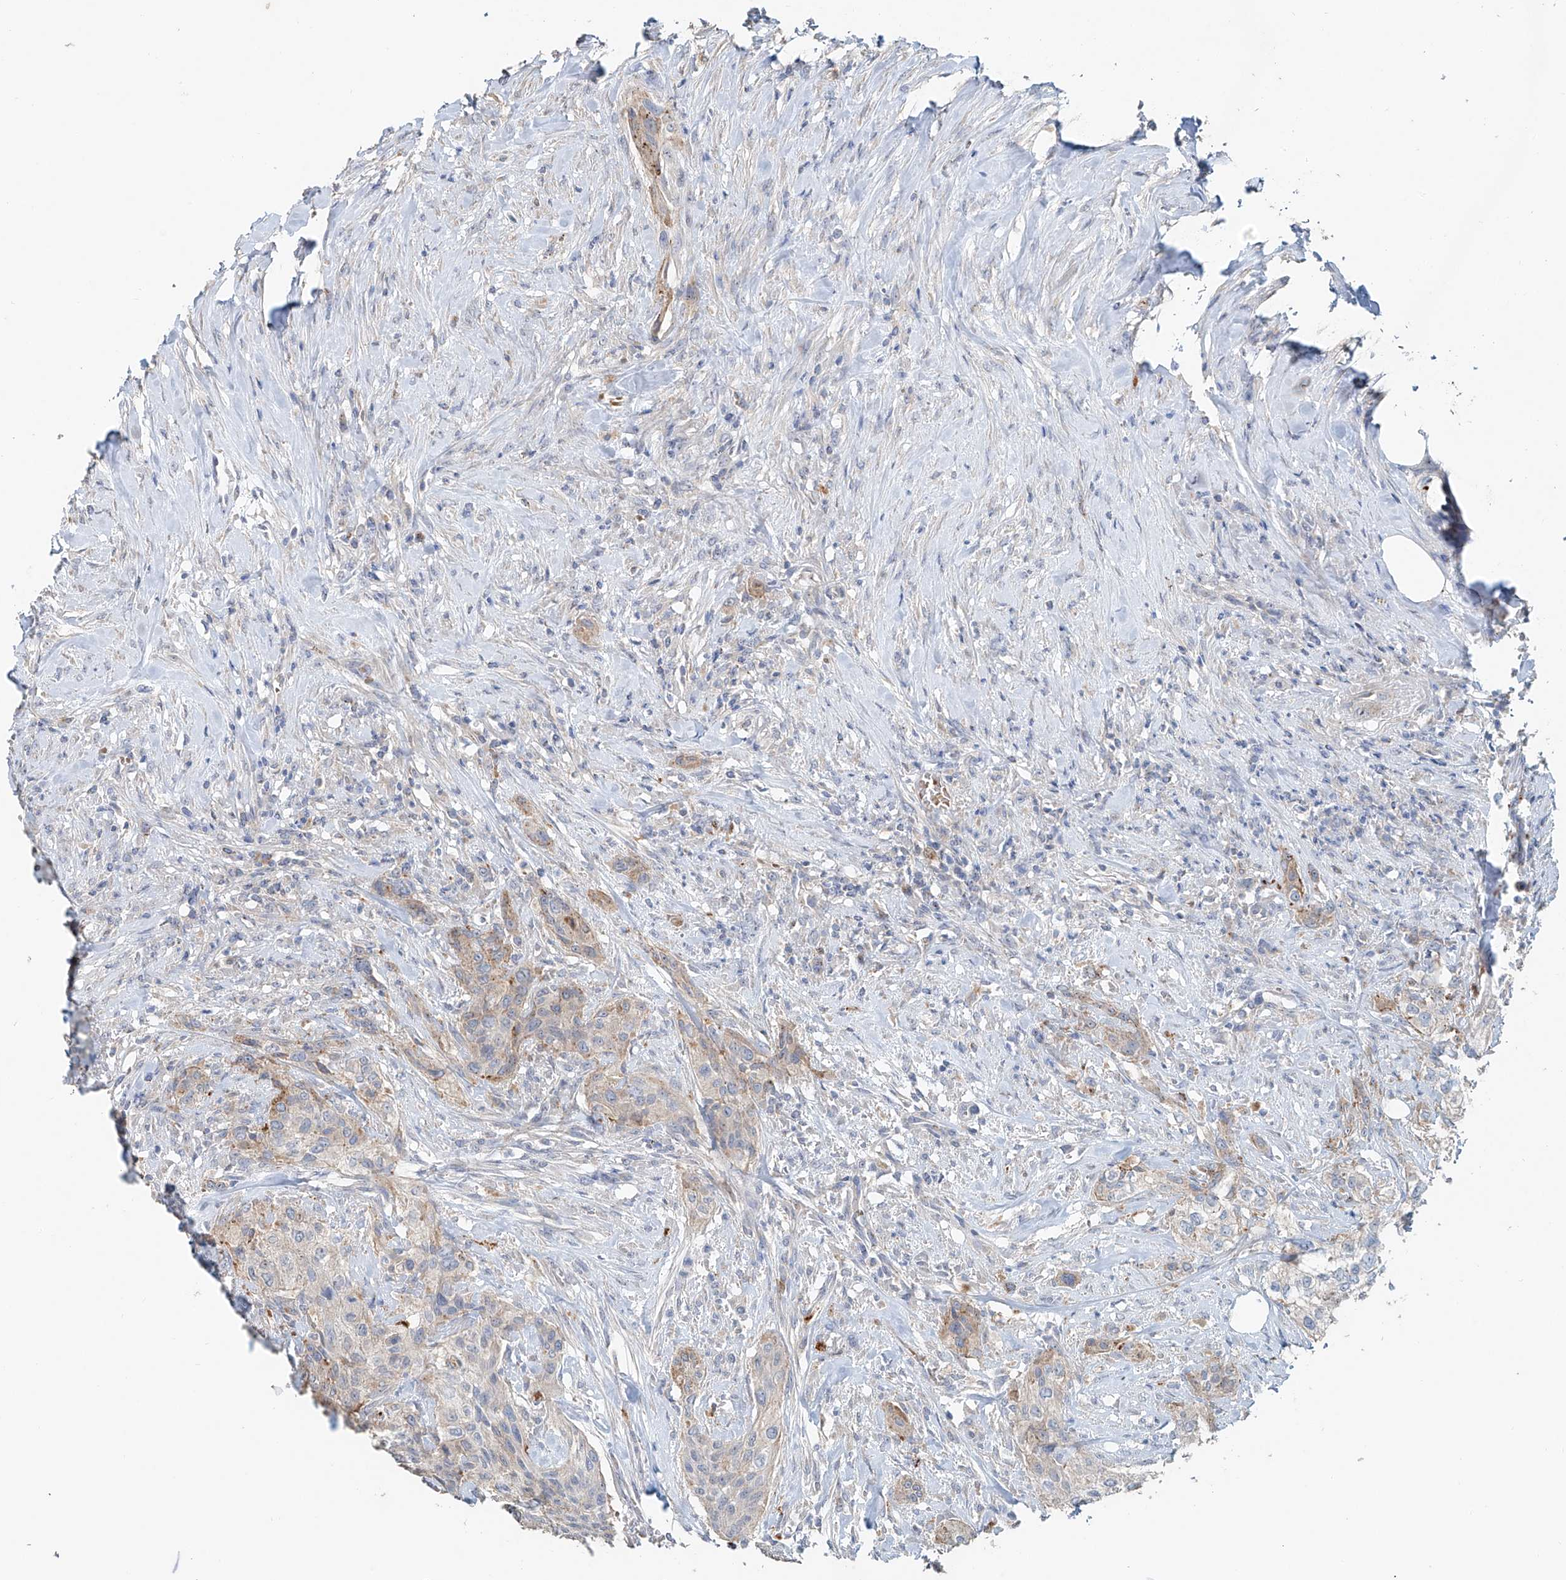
{"staining": {"intensity": "weak", "quantity": "<25%", "location": "cytoplasmic/membranous"}, "tissue": "urothelial cancer", "cell_type": "Tumor cells", "image_type": "cancer", "snomed": [{"axis": "morphology", "description": "Urothelial carcinoma, High grade"}, {"axis": "topography", "description": "Urinary bladder"}], "caption": "DAB (3,3'-diaminobenzidine) immunohistochemical staining of urothelial cancer demonstrates no significant staining in tumor cells. The staining was performed using DAB to visualize the protein expression in brown, while the nuclei were stained in blue with hematoxylin (Magnification: 20x).", "gene": "TRIM47", "patient": {"sex": "male", "age": 35}}